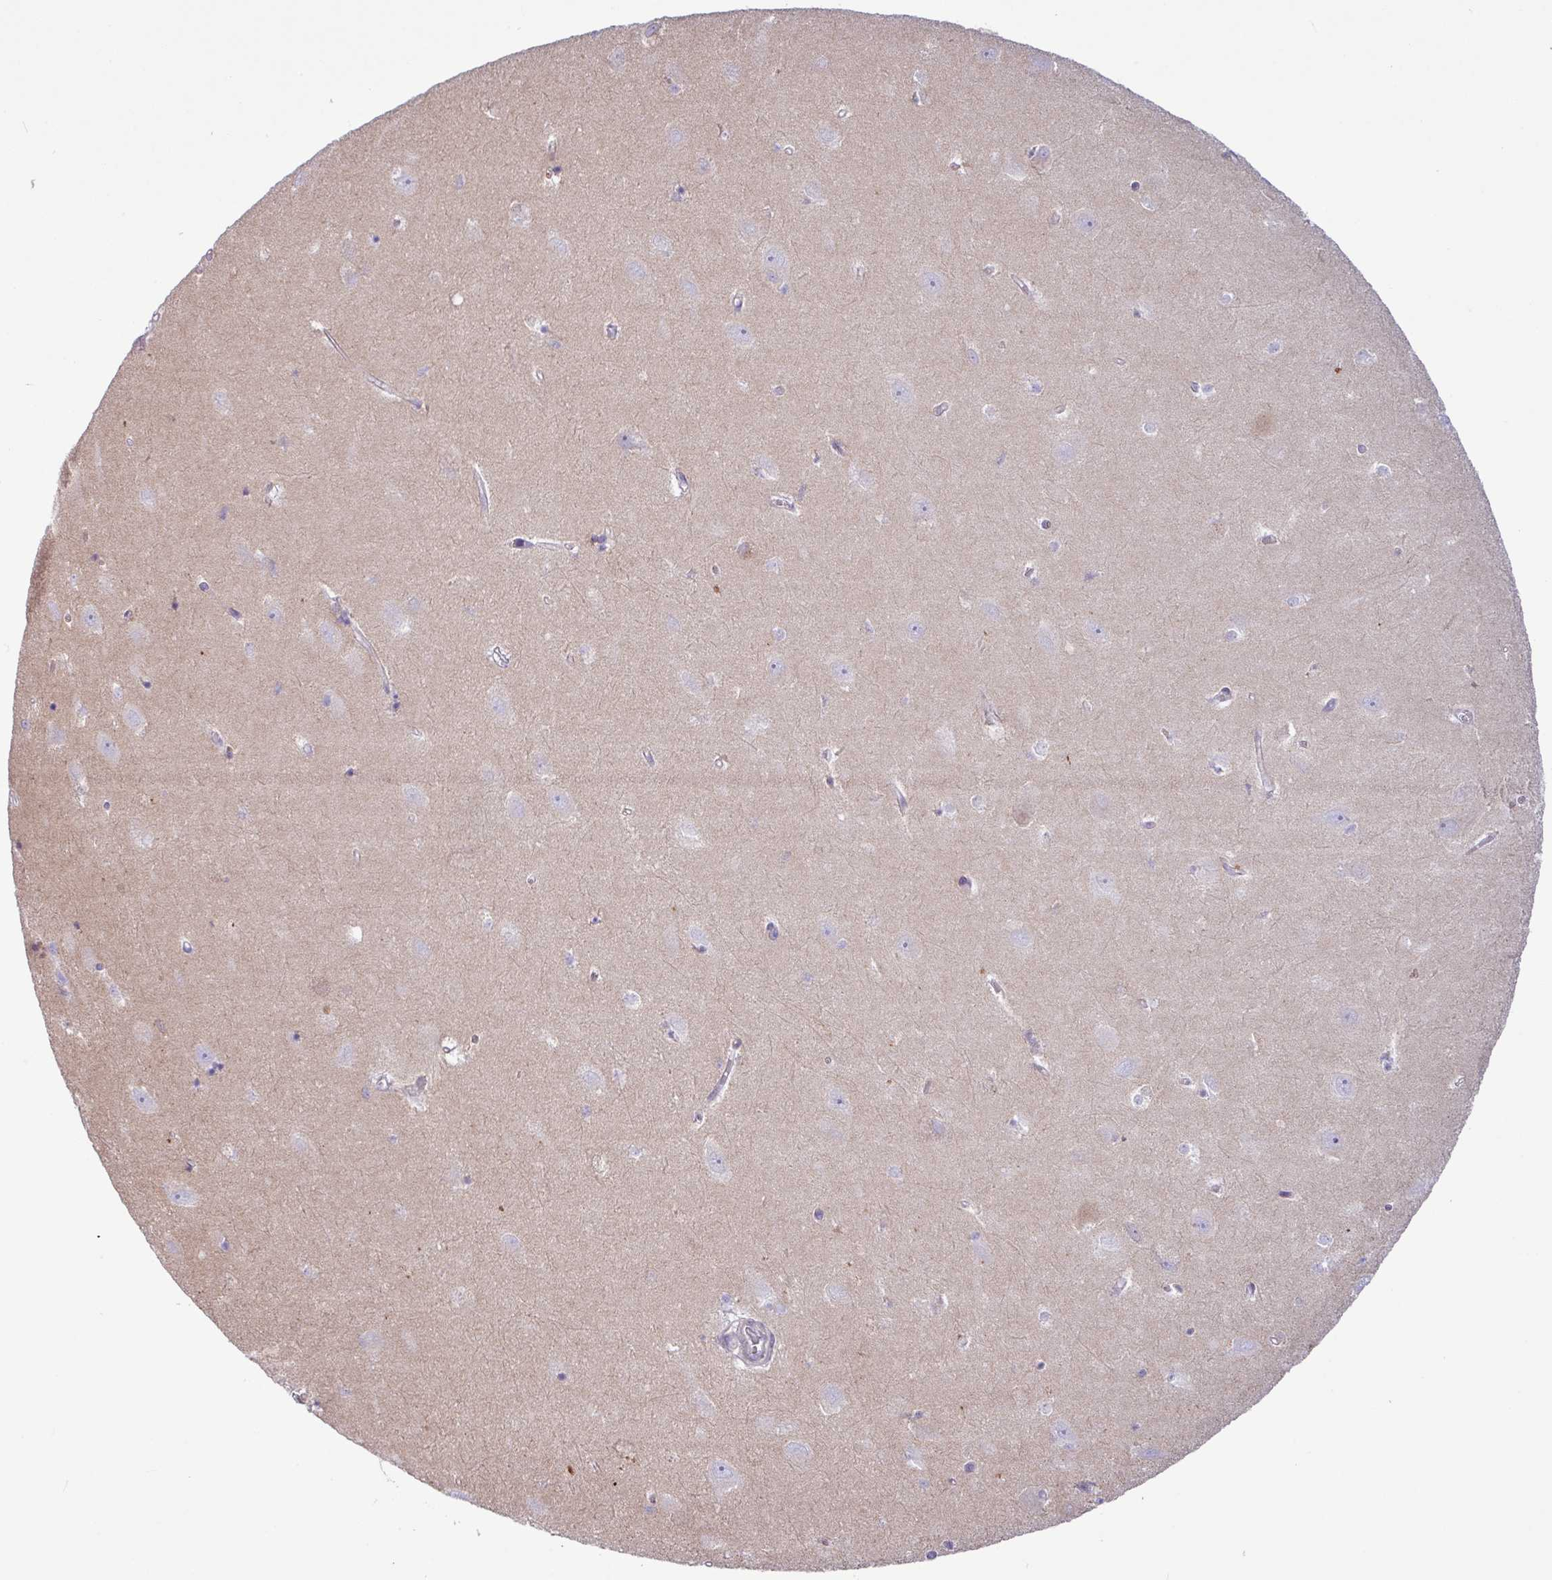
{"staining": {"intensity": "negative", "quantity": "none", "location": "none"}, "tissue": "hippocampus", "cell_type": "Glial cells", "image_type": "normal", "snomed": [{"axis": "morphology", "description": "Normal tissue, NOS"}, {"axis": "topography", "description": "Hippocampus"}], "caption": "Glial cells show no significant expression in benign hippocampus. (Immunohistochemistry, brightfield microscopy, high magnification).", "gene": "SLC38A1", "patient": {"sex": "female", "age": 64}}